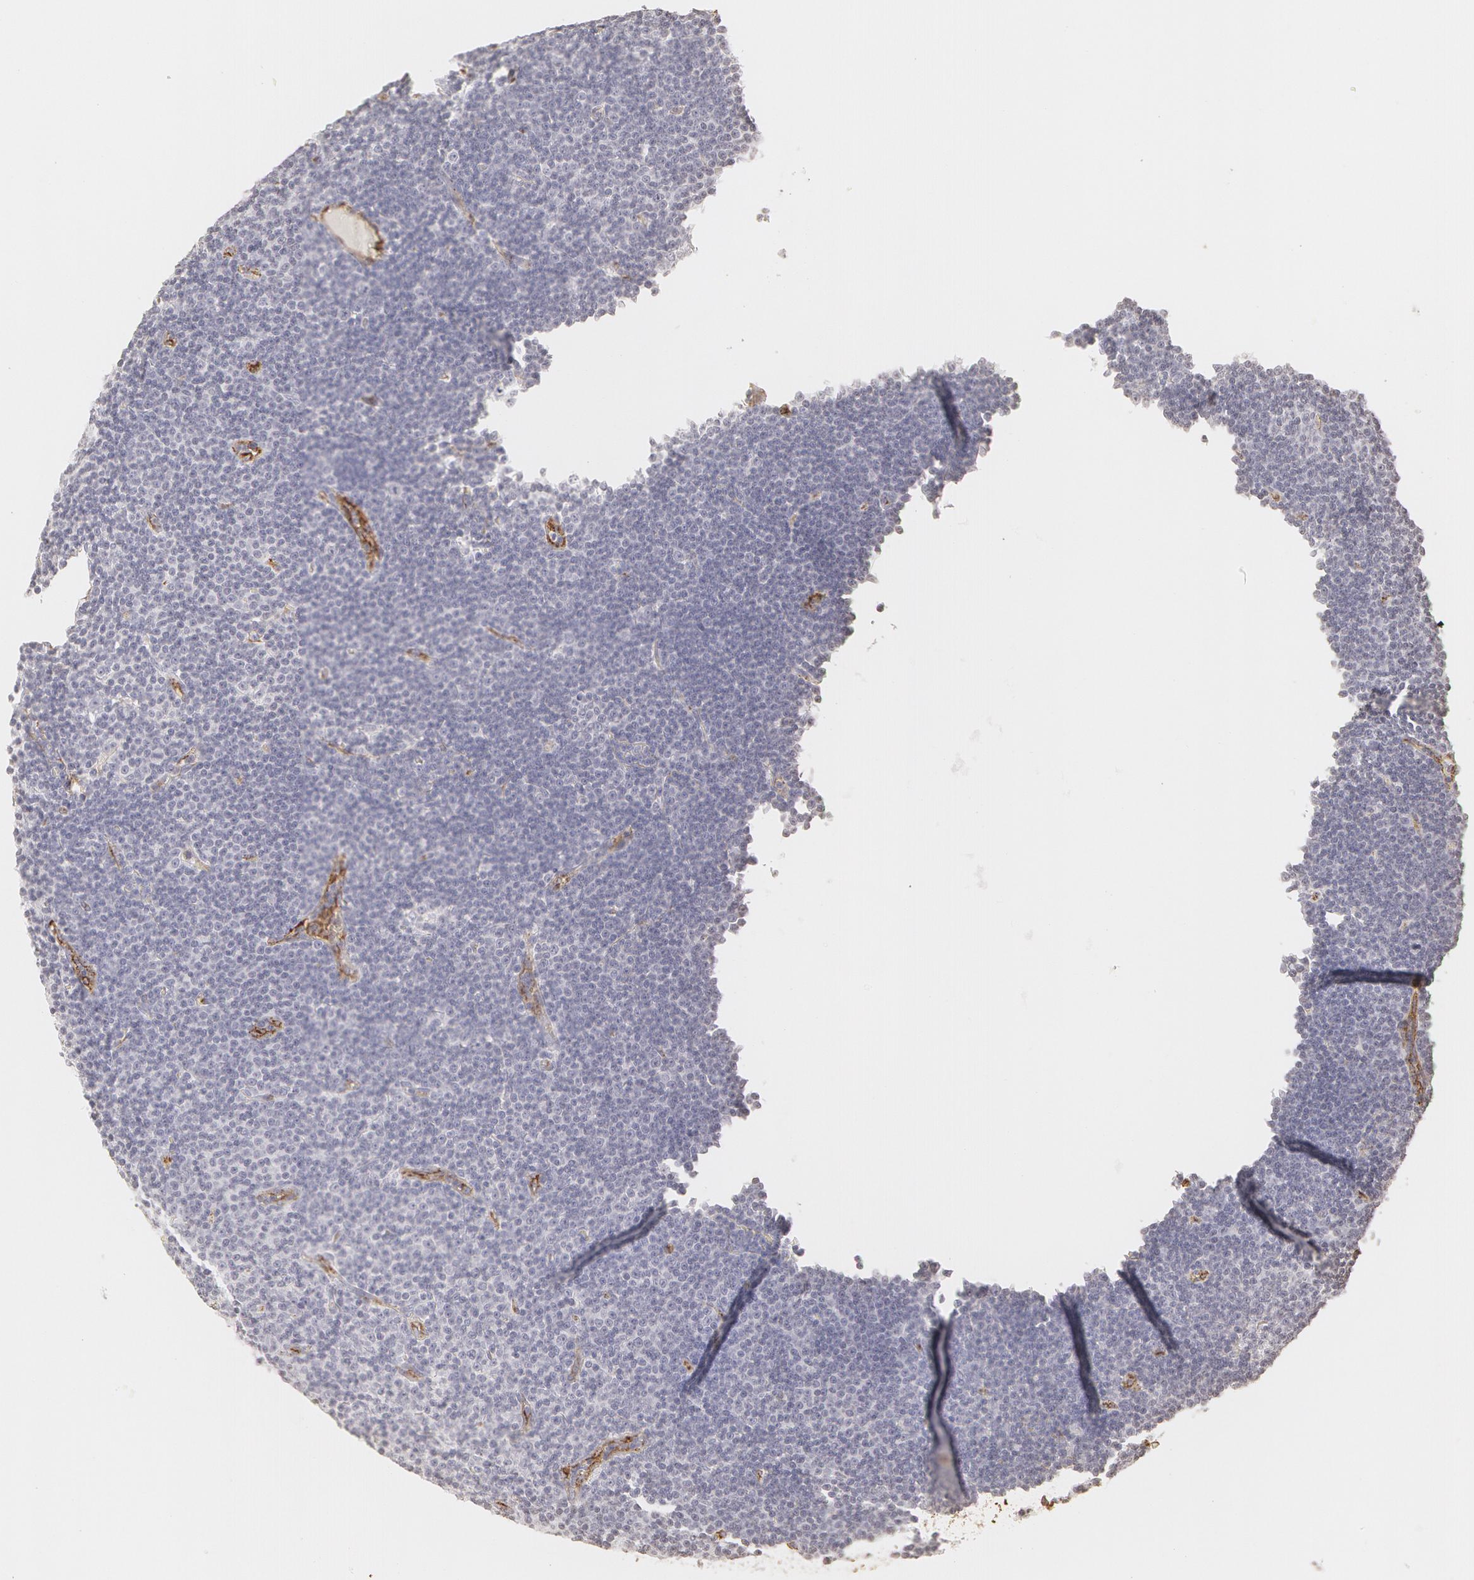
{"staining": {"intensity": "negative", "quantity": "none", "location": "none"}, "tissue": "lymphoma", "cell_type": "Tumor cells", "image_type": "cancer", "snomed": [{"axis": "morphology", "description": "Malignant lymphoma, non-Hodgkin's type, Low grade"}, {"axis": "topography", "description": "Lymph node"}], "caption": "Low-grade malignant lymphoma, non-Hodgkin's type stained for a protein using immunohistochemistry demonstrates no positivity tumor cells.", "gene": "VWF", "patient": {"sex": "male", "age": 57}}